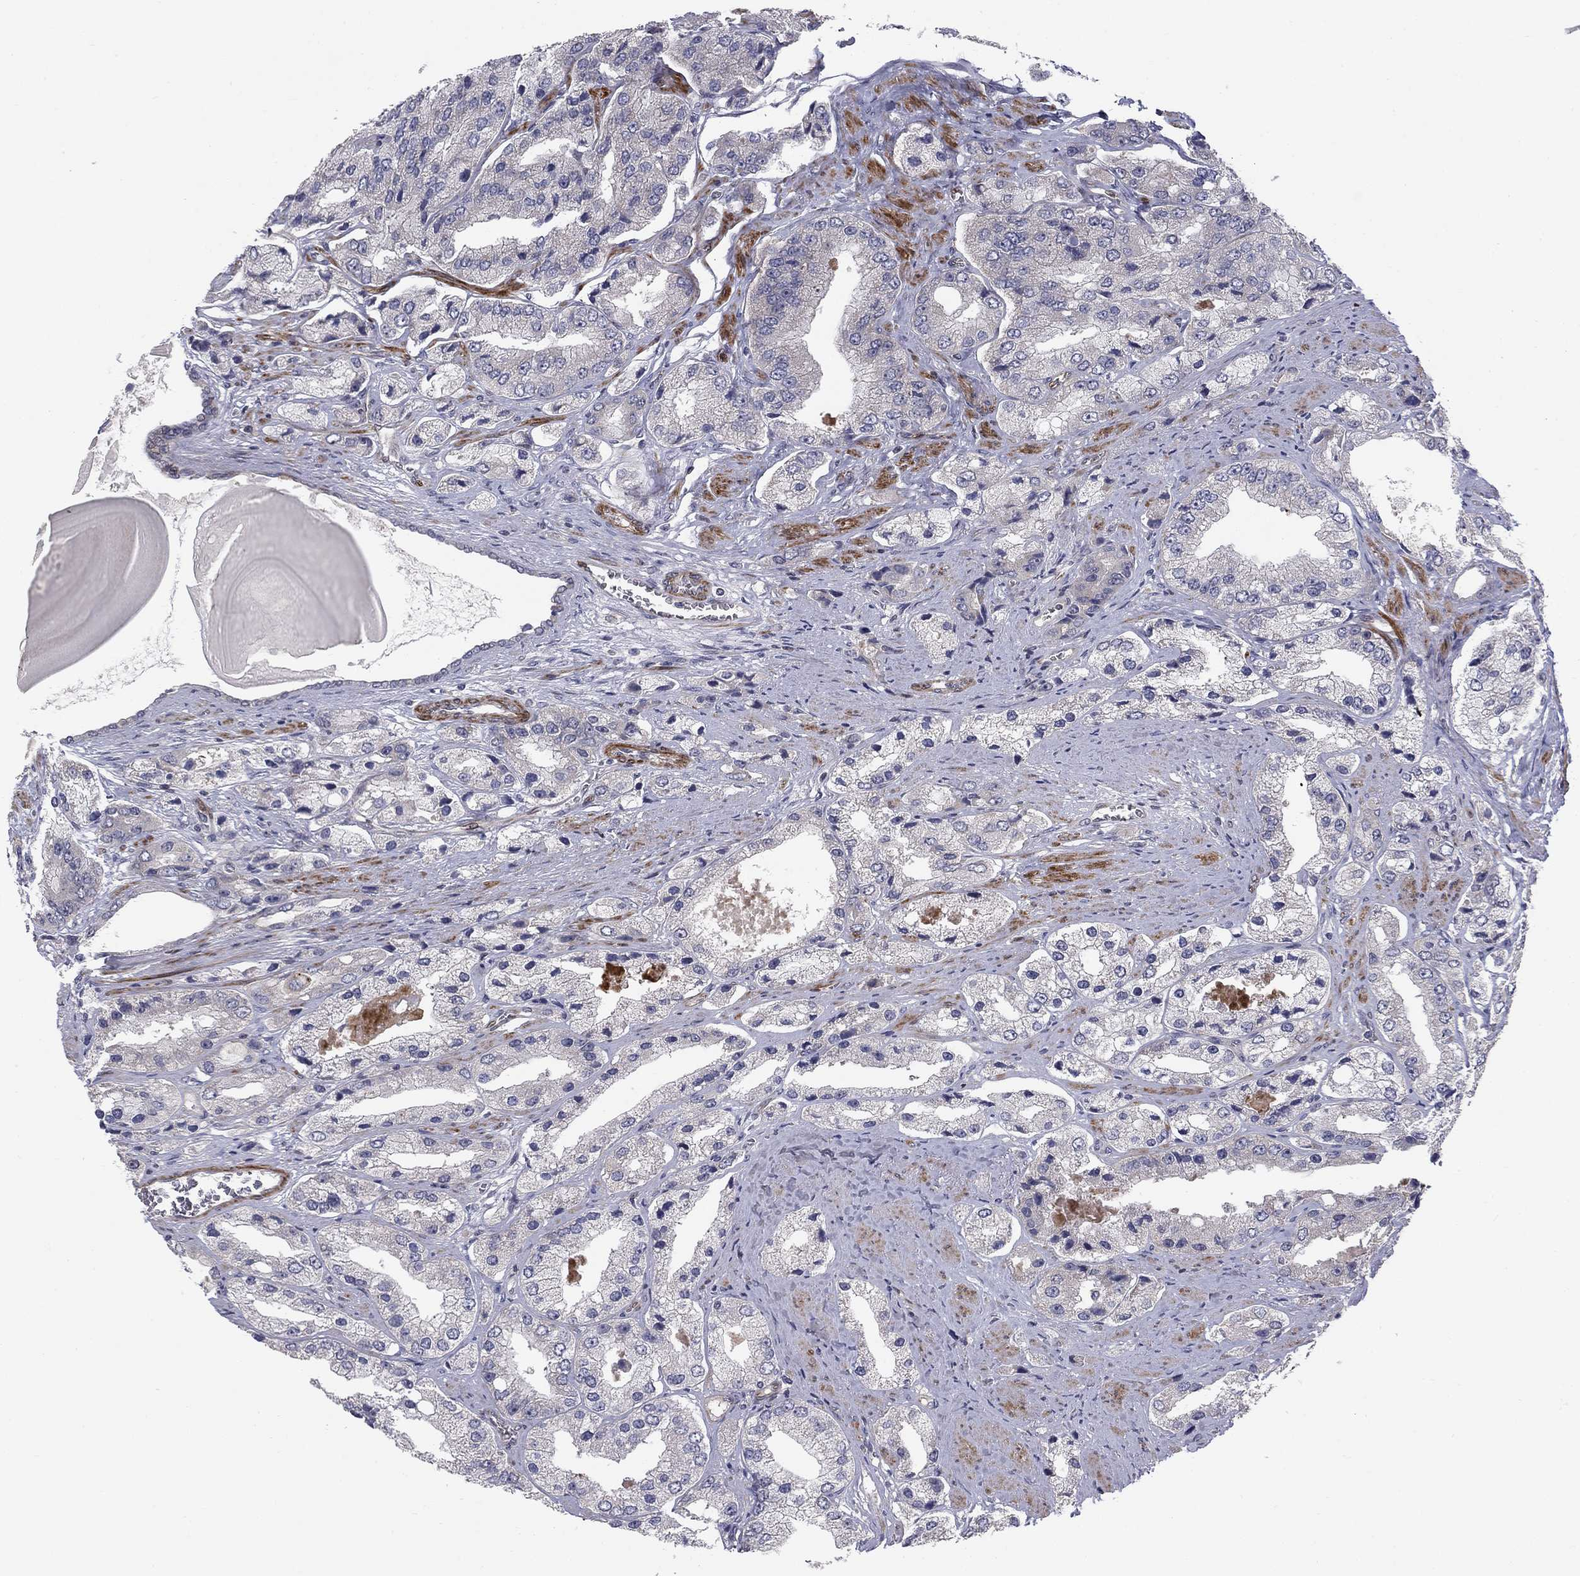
{"staining": {"intensity": "negative", "quantity": "none", "location": "none"}, "tissue": "prostate cancer", "cell_type": "Tumor cells", "image_type": "cancer", "snomed": [{"axis": "morphology", "description": "Adenocarcinoma, Low grade"}, {"axis": "topography", "description": "Prostate"}], "caption": "Immunohistochemical staining of human low-grade adenocarcinoma (prostate) exhibits no significant positivity in tumor cells.", "gene": "MIOS", "patient": {"sex": "male", "age": 69}}